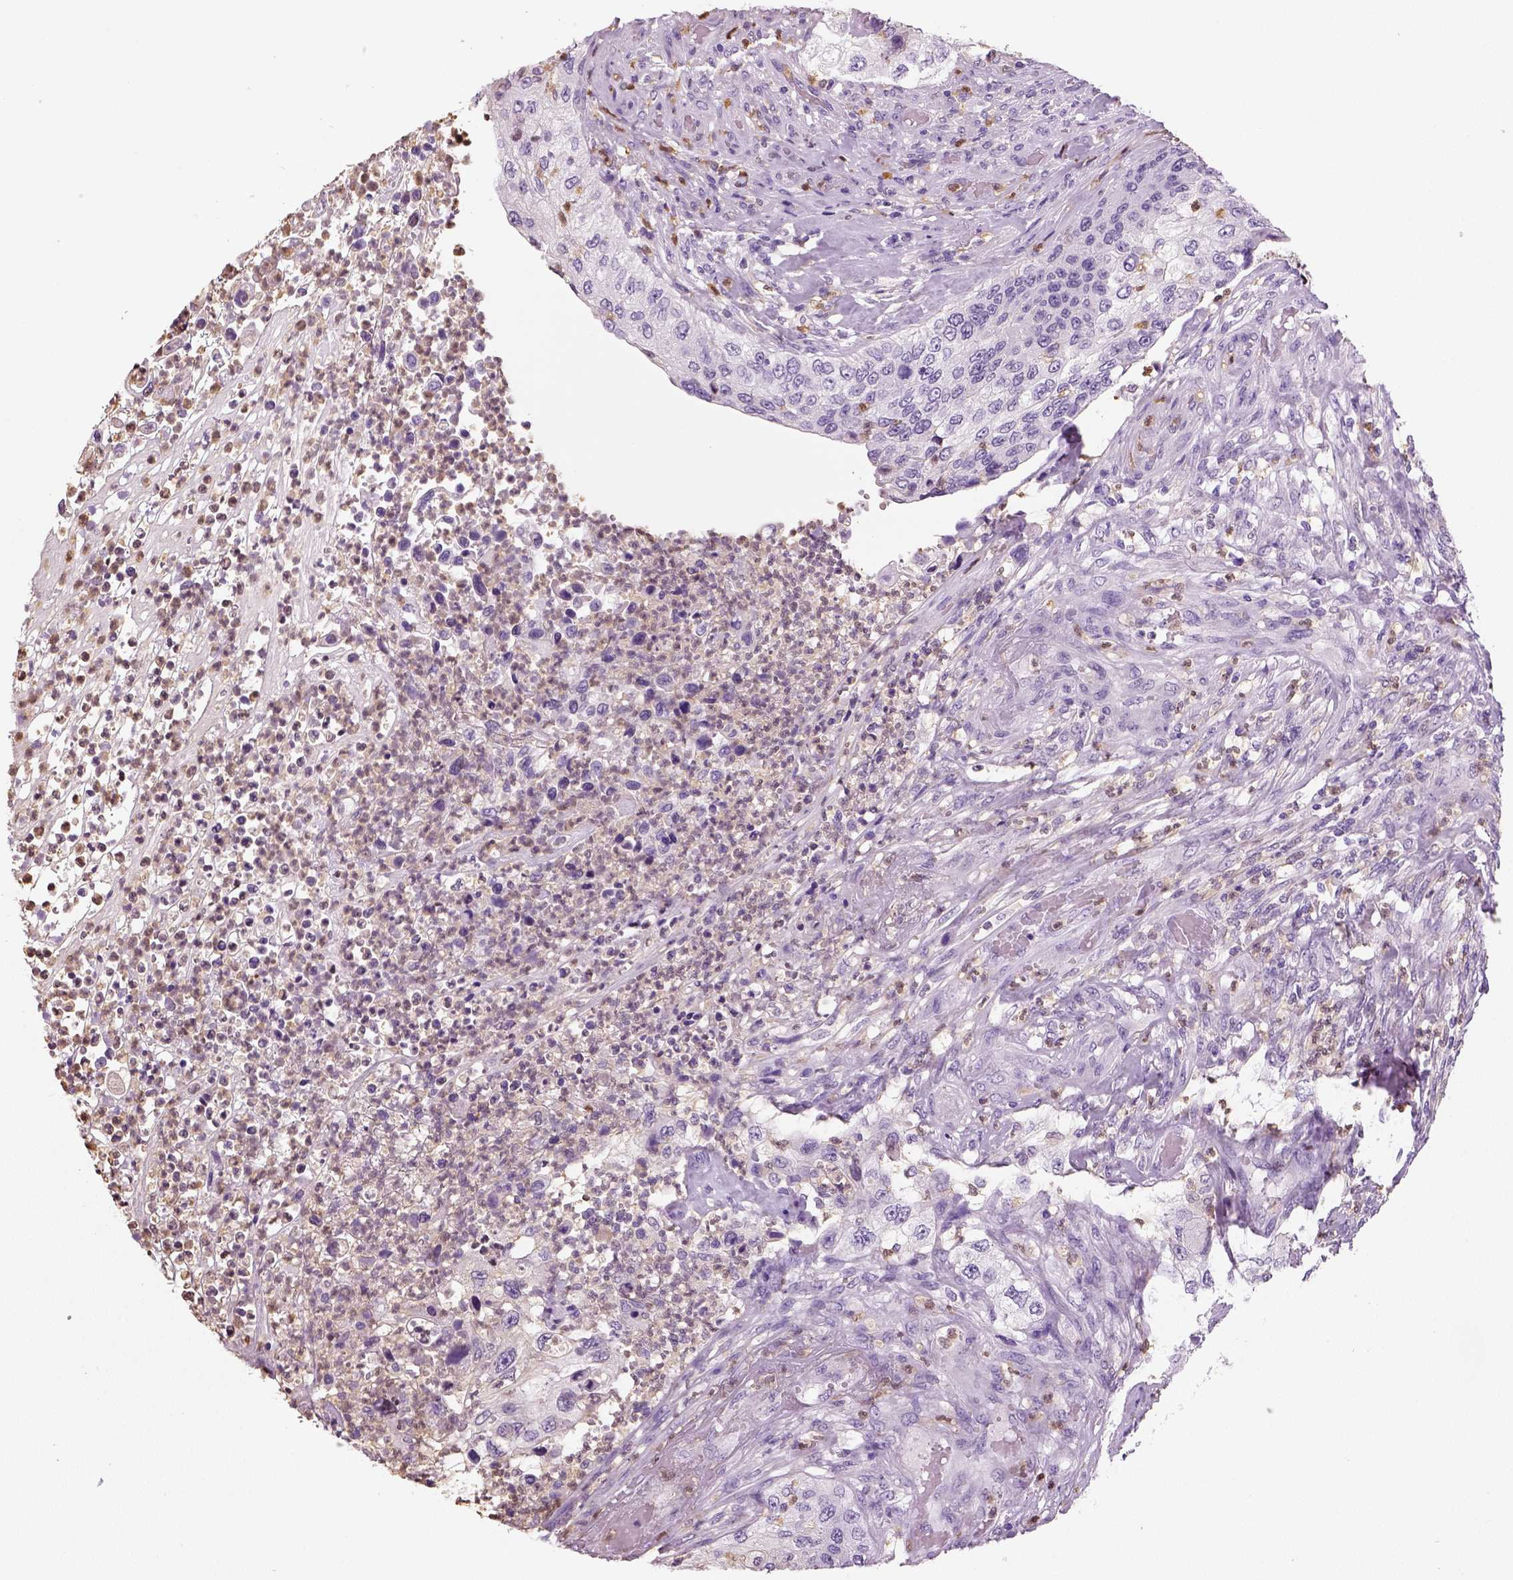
{"staining": {"intensity": "negative", "quantity": "none", "location": "none"}, "tissue": "urothelial cancer", "cell_type": "Tumor cells", "image_type": "cancer", "snomed": [{"axis": "morphology", "description": "Urothelial carcinoma, High grade"}, {"axis": "topography", "description": "Urinary bladder"}], "caption": "Tumor cells are negative for protein expression in human urothelial cancer.", "gene": "NECAB2", "patient": {"sex": "female", "age": 60}}